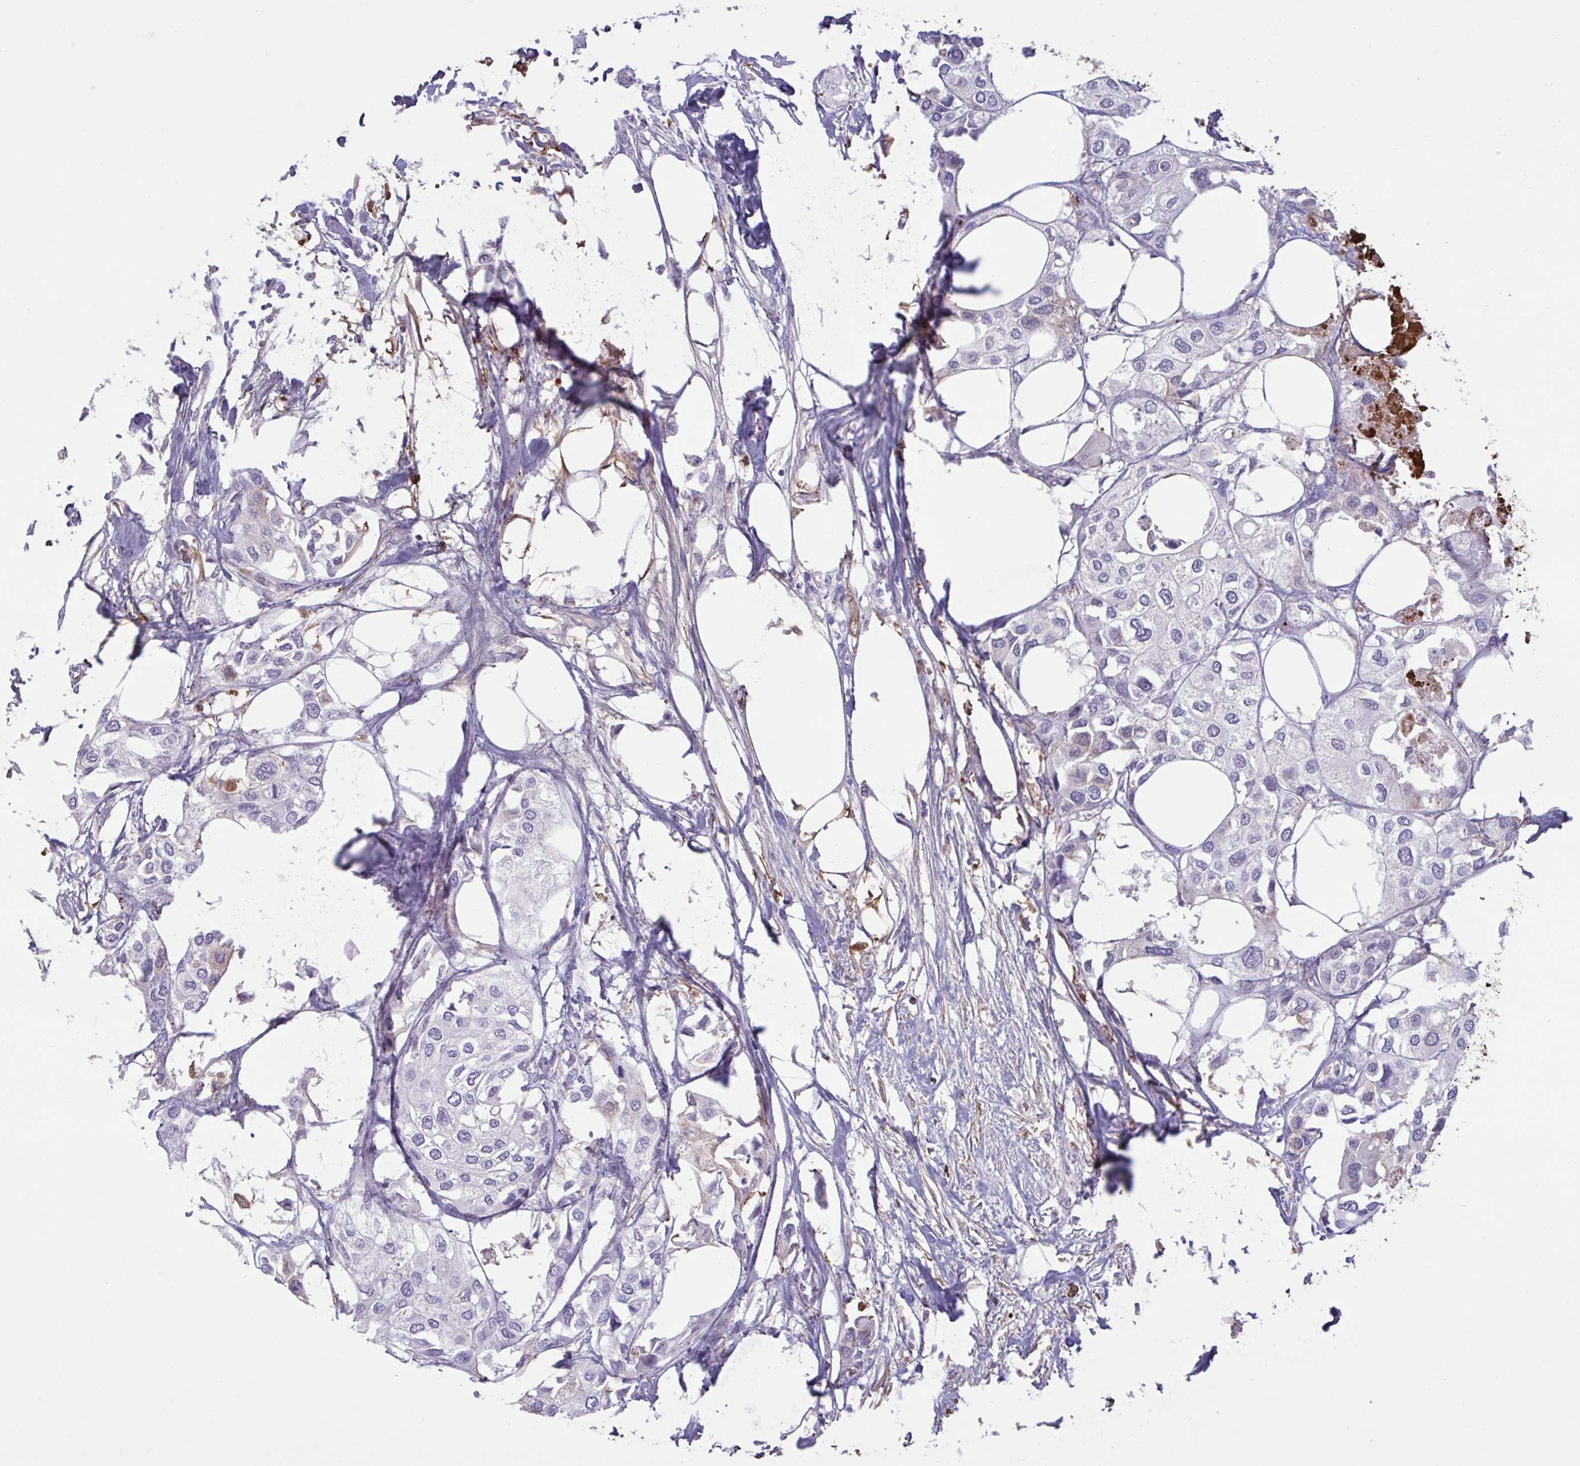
{"staining": {"intensity": "negative", "quantity": "none", "location": "none"}, "tissue": "urothelial cancer", "cell_type": "Tumor cells", "image_type": "cancer", "snomed": [{"axis": "morphology", "description": "Urothelial carcinoma, High grade"}, {"axis": "topography", "description": "Urinary bladder"}], "caption": "Urothelial cancer was stained to show a protein in brown. There is no significant staining in tumor cells.", "gene": "IL1R1", "patient": {"sex": "male", "age": 64}}